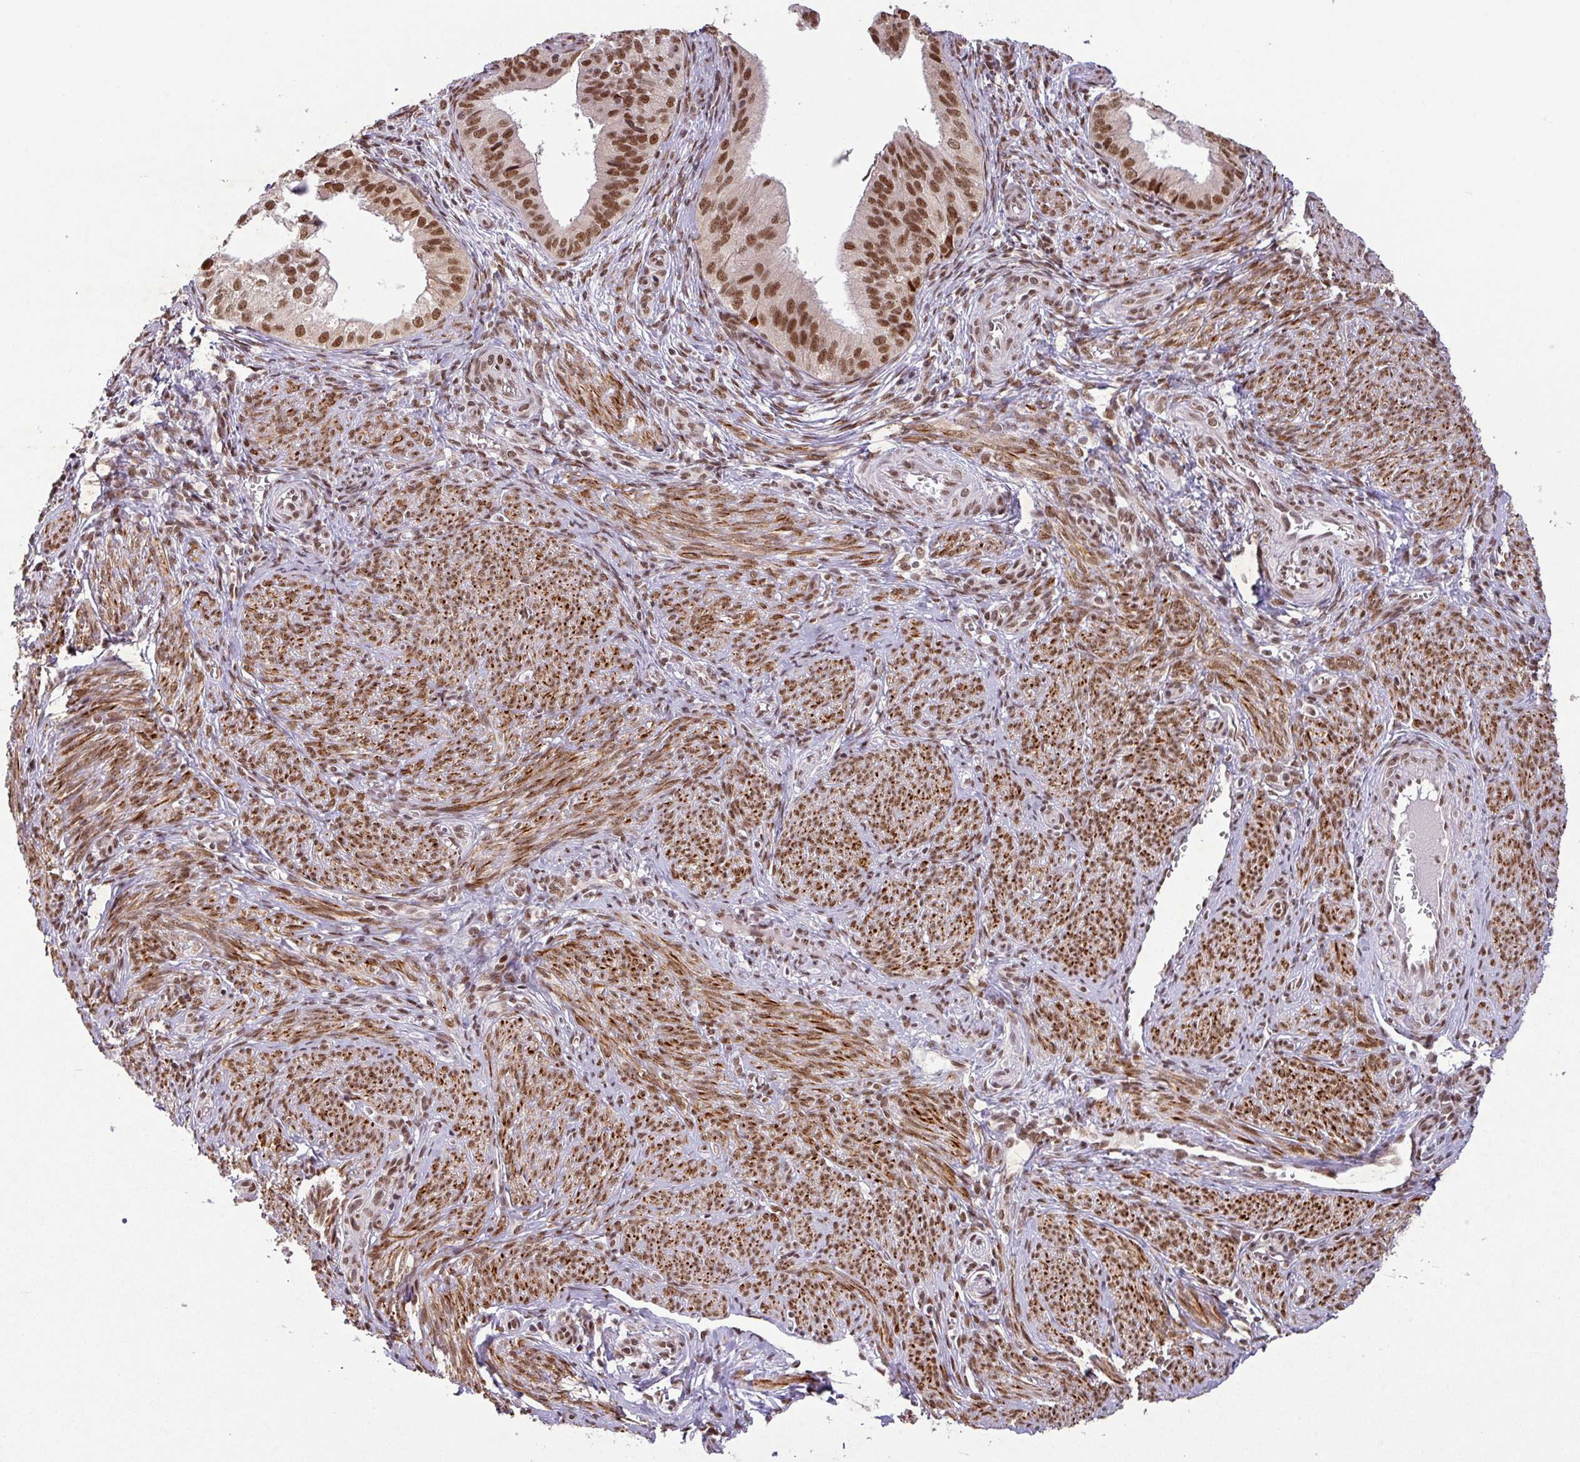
{"staining": {"intensity": "strong", "quantity": ">75%", "location": "nuclear"}, "tissue": "endometrial cancer", "cell_type": "Tumor cells", "image_type": "cancer", "snomed": [{"axis": "morphology", "description": "Adenocarcinoma, NOS"}, {"axis": "topography", "description": "Endometrium"}], "caption": "Immunohistochemistry (IHC) of endometrial adenocarcinoma displays high levels of strong nuclear staining in approximately >75% of tumor cells.", "gene": "SRSF2", "patient": {"sex": "female", "age": 50}}